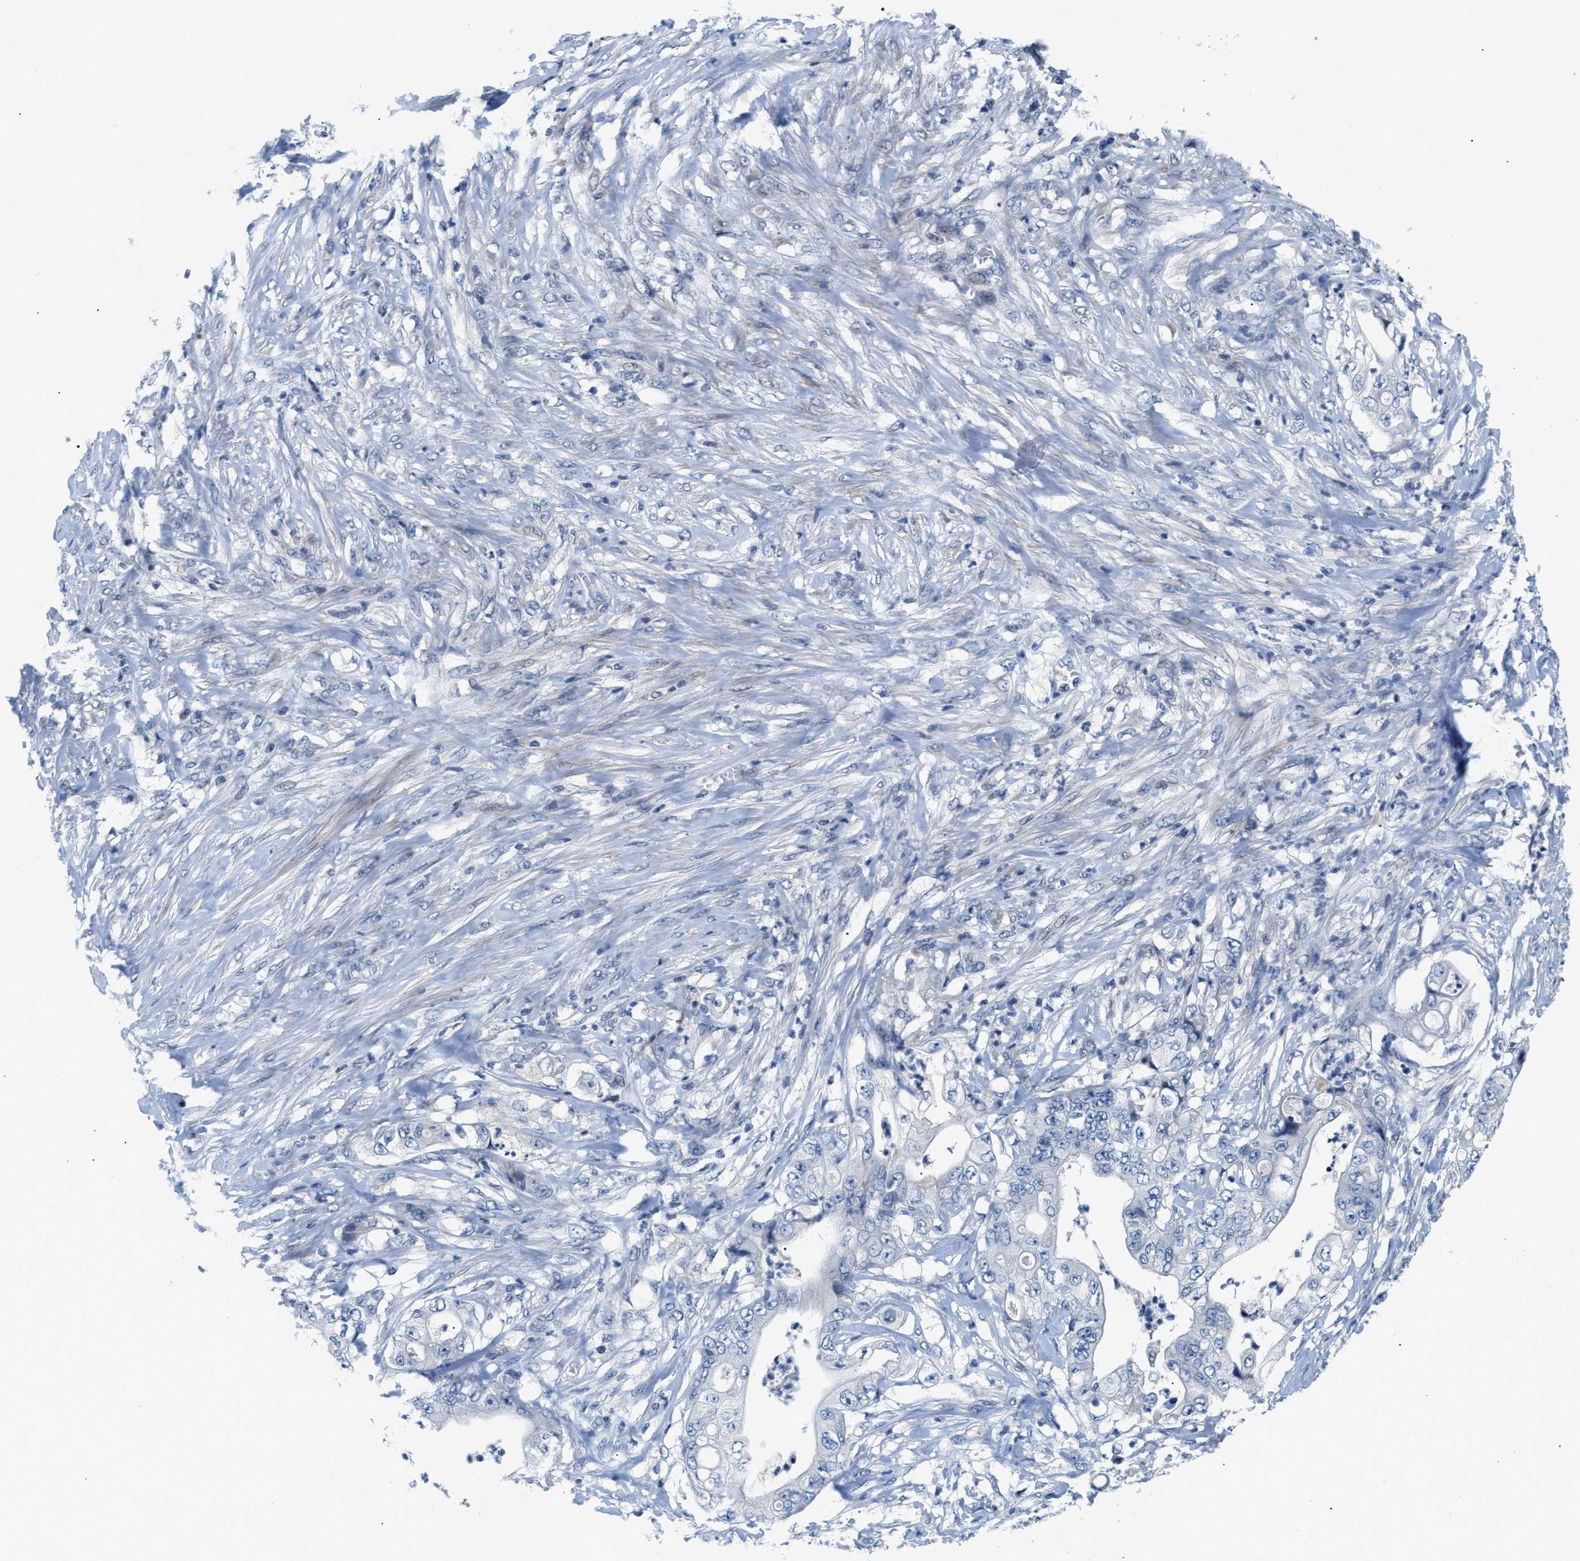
{"staining": {"intensity": "negative", "quantity": "none", "location": "none"}, "tissue": "stomach cancer", "cell_type": "Tumor cells", "image_type": "cancer", "snomed": [{"axis": "morphology", "description": "Adenocarcinoma, NOS"}, {"axis": "topography", "description": "Stomach"}], "caption": "IHC histopathology image of stomach adenocarcinoma stained for a protein (brown), which displays no positivity in tumor cells.", "gene": "FDCSP", "patient": {"sex": "female", "age": 73}}